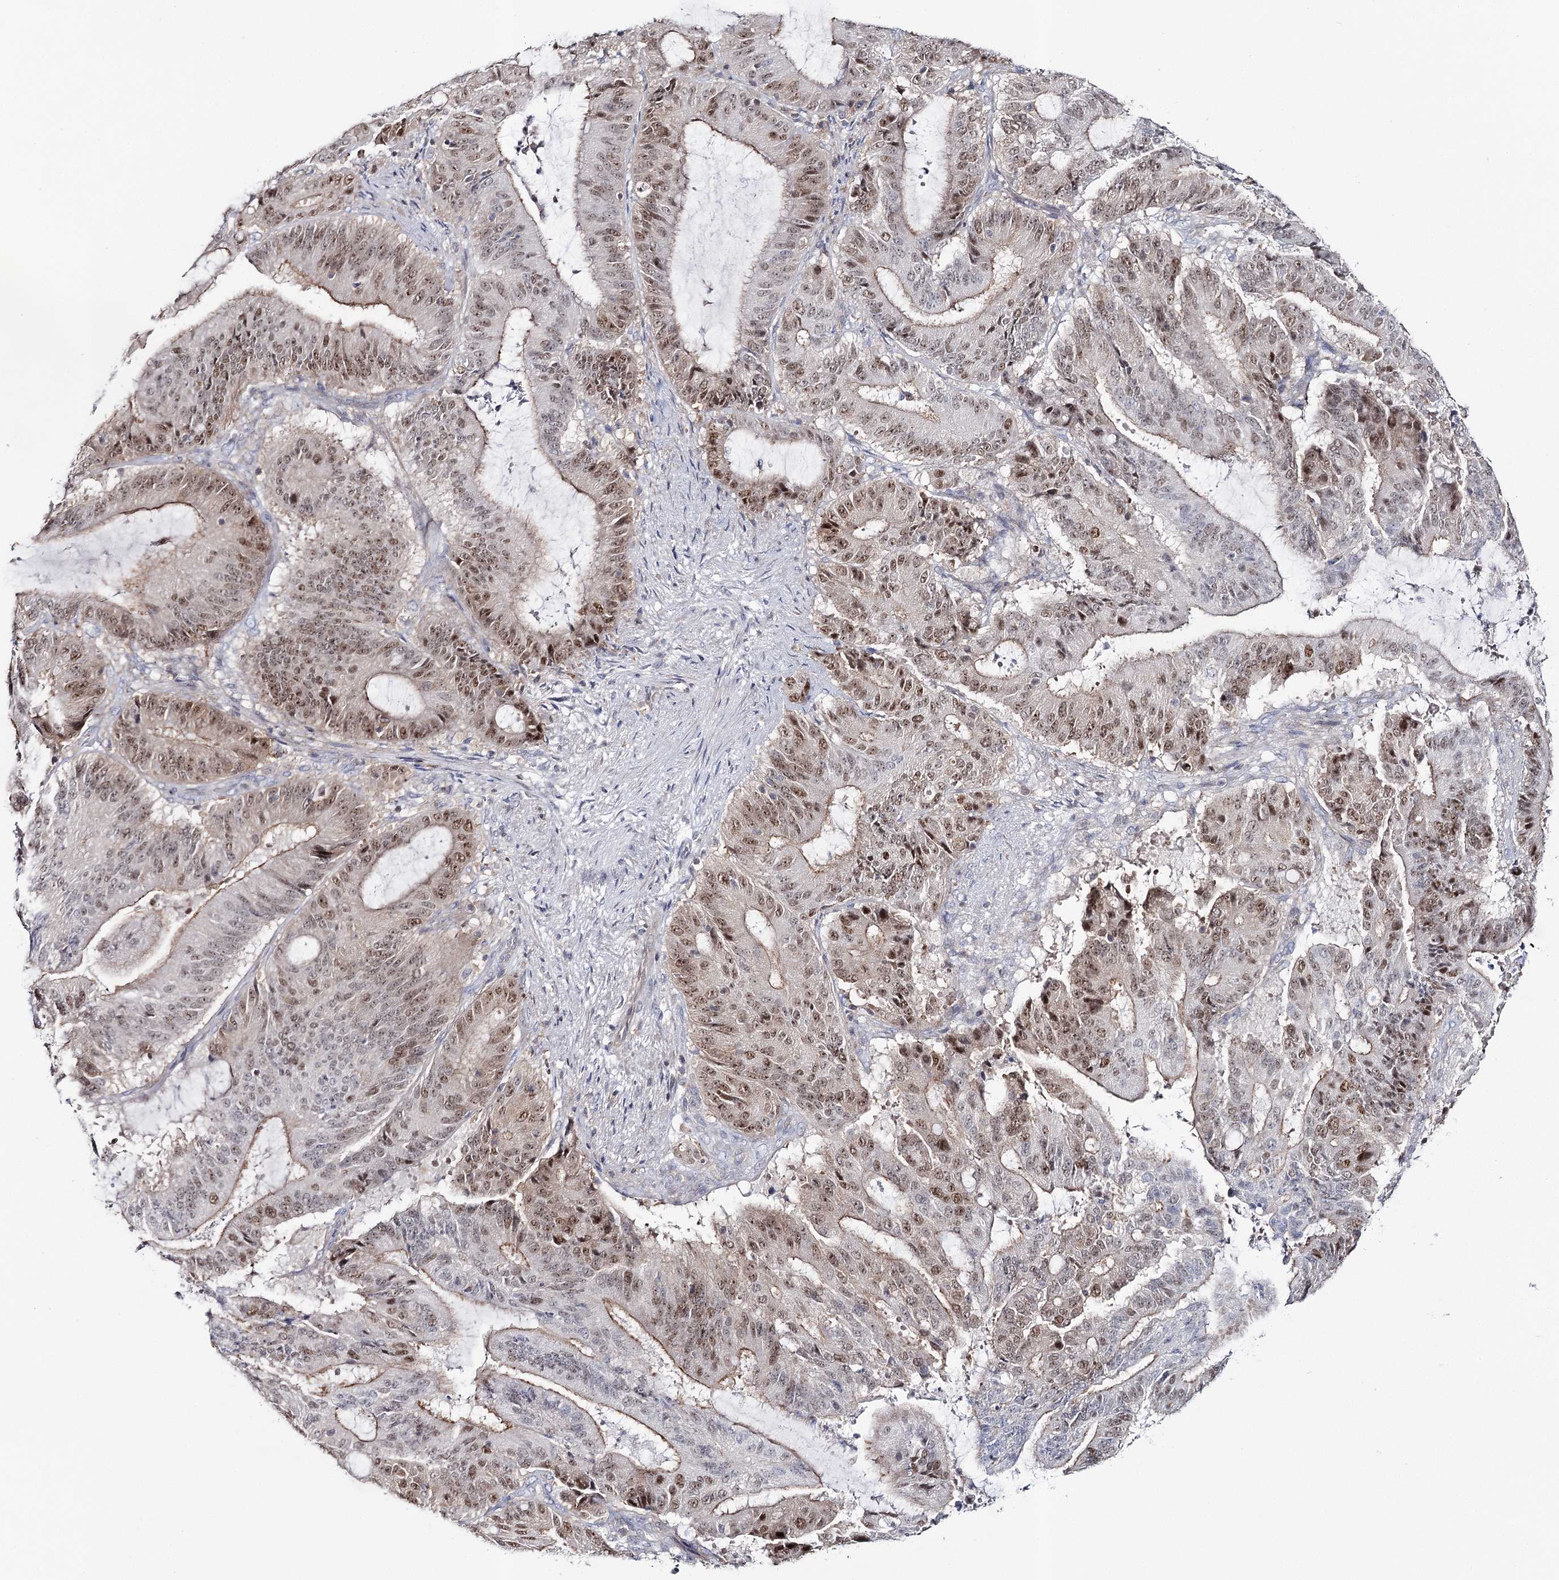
{"staining": {"intensity": "moderate", "quantity": ">75%", "location": "nuclear"}, "tissue": "liver cancer", "cell_type": "Tumor cells", "image_type": "cancer", "snomed": [{"axis": "morphology", "description": "Normal tissue, NOS"}, {"axis": "morphology", "description": "Cholangiocarcinoma"}, {"axis": "topography", "description": "Liver"}, {"axis": "topography", "description": "Peripheral nerve tissue"}], "caption": "Immunohistochemistry of human liver cancer (cholangiocarcinoma) demonstrates medium levels of moderate nuclear positivity in about >75% of tumor cells.", "gene": "ZC3H8", "patient": {"sex": "female", "age": 73}}